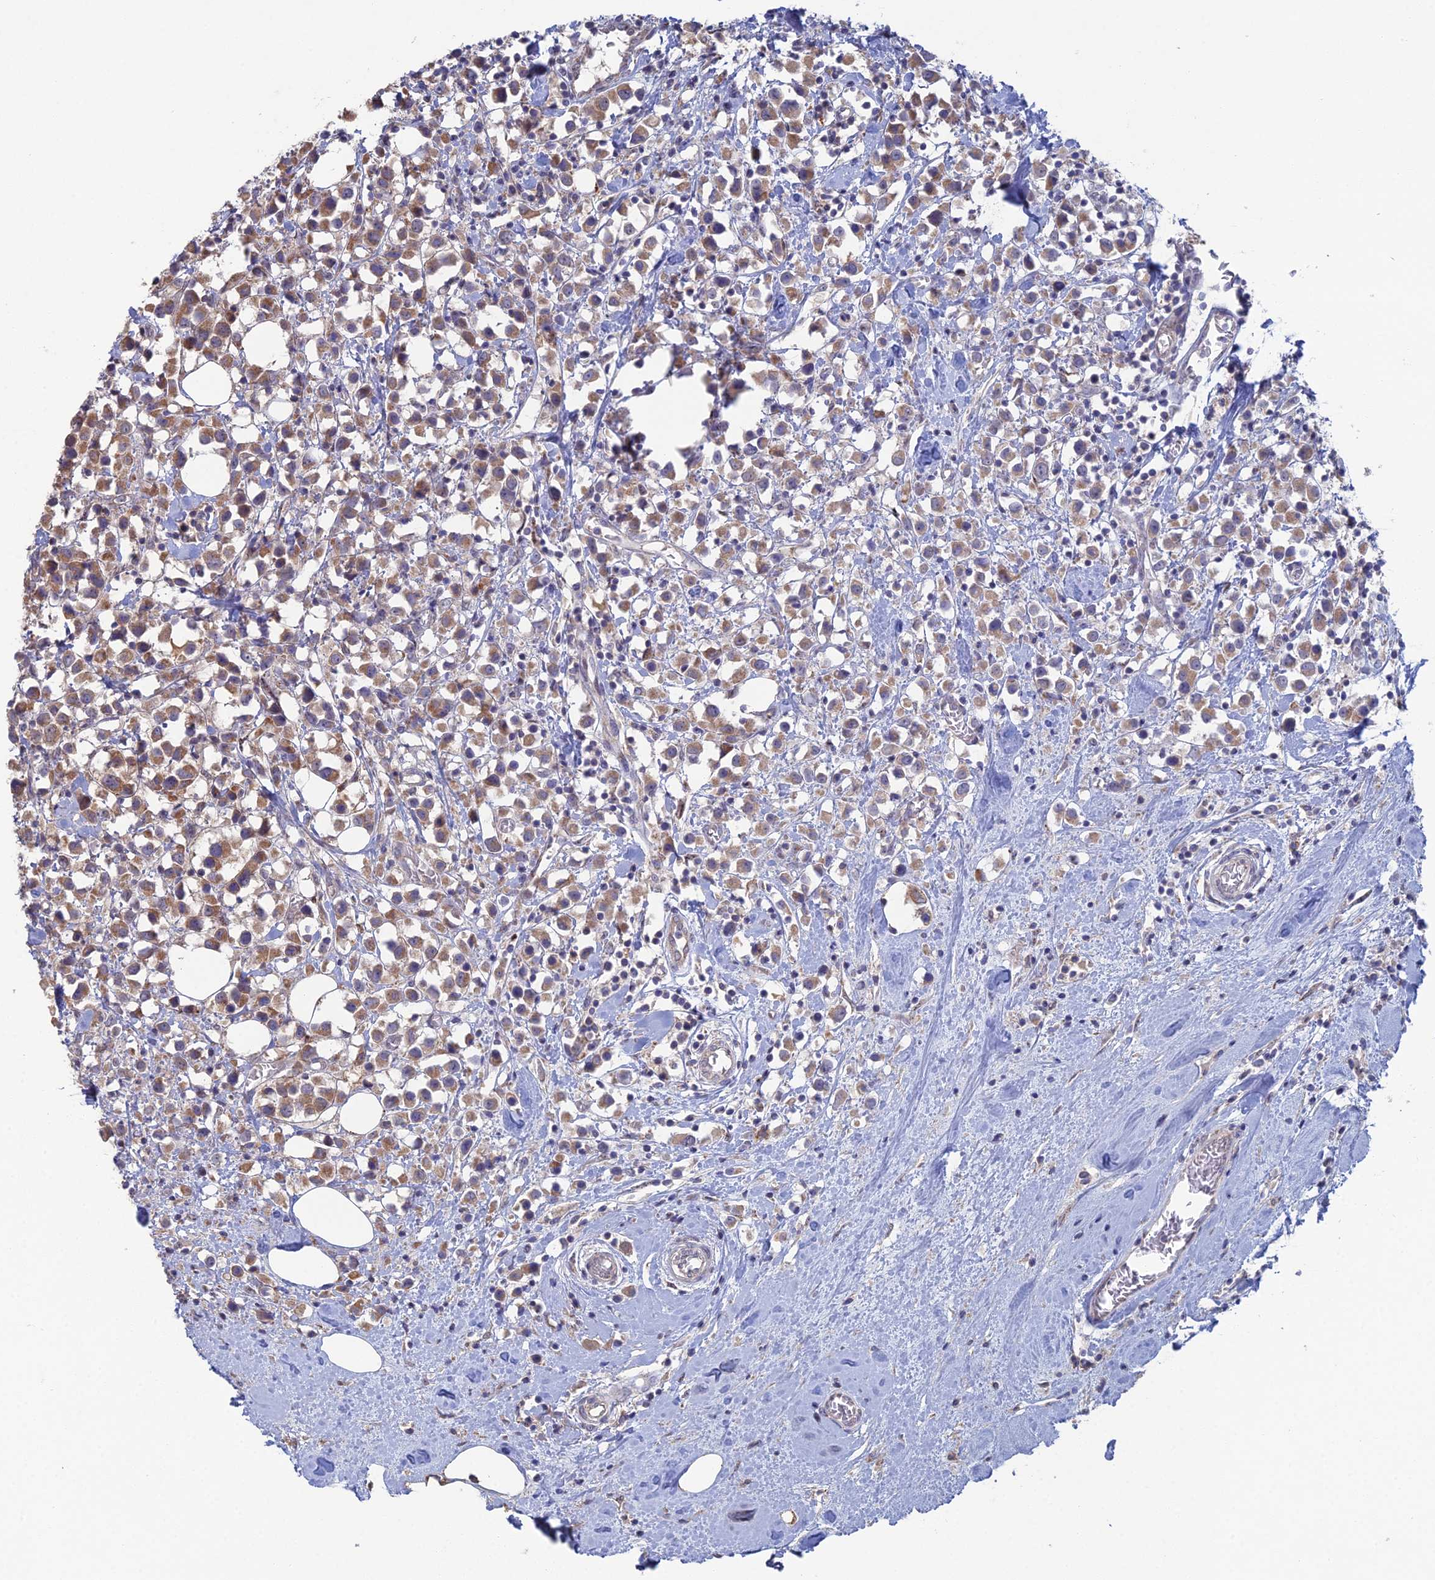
{"staining": {"intensity": "moderate", "quantity": ">75%", "location": "cytoplasmic/membranous"}, "tissue": "breast cancer", "cell_type": "Tumor cells", "image_type": "cancer", "snomed": [{"axis": "morphology", "description": "Duct carcinoma"}, {"axis": "topography", "description": "Breast"}], "caption": "Immunohistochemistry photomicrograph of human invasive ductal carcinoma (breast) stained for a protein (brown), which displays medium levels of moderate cytoplasmic/membranous expression in about >75% of tumor cells.", "gene": "ARL16", "patient": {"sex": "female", "age": 61}}